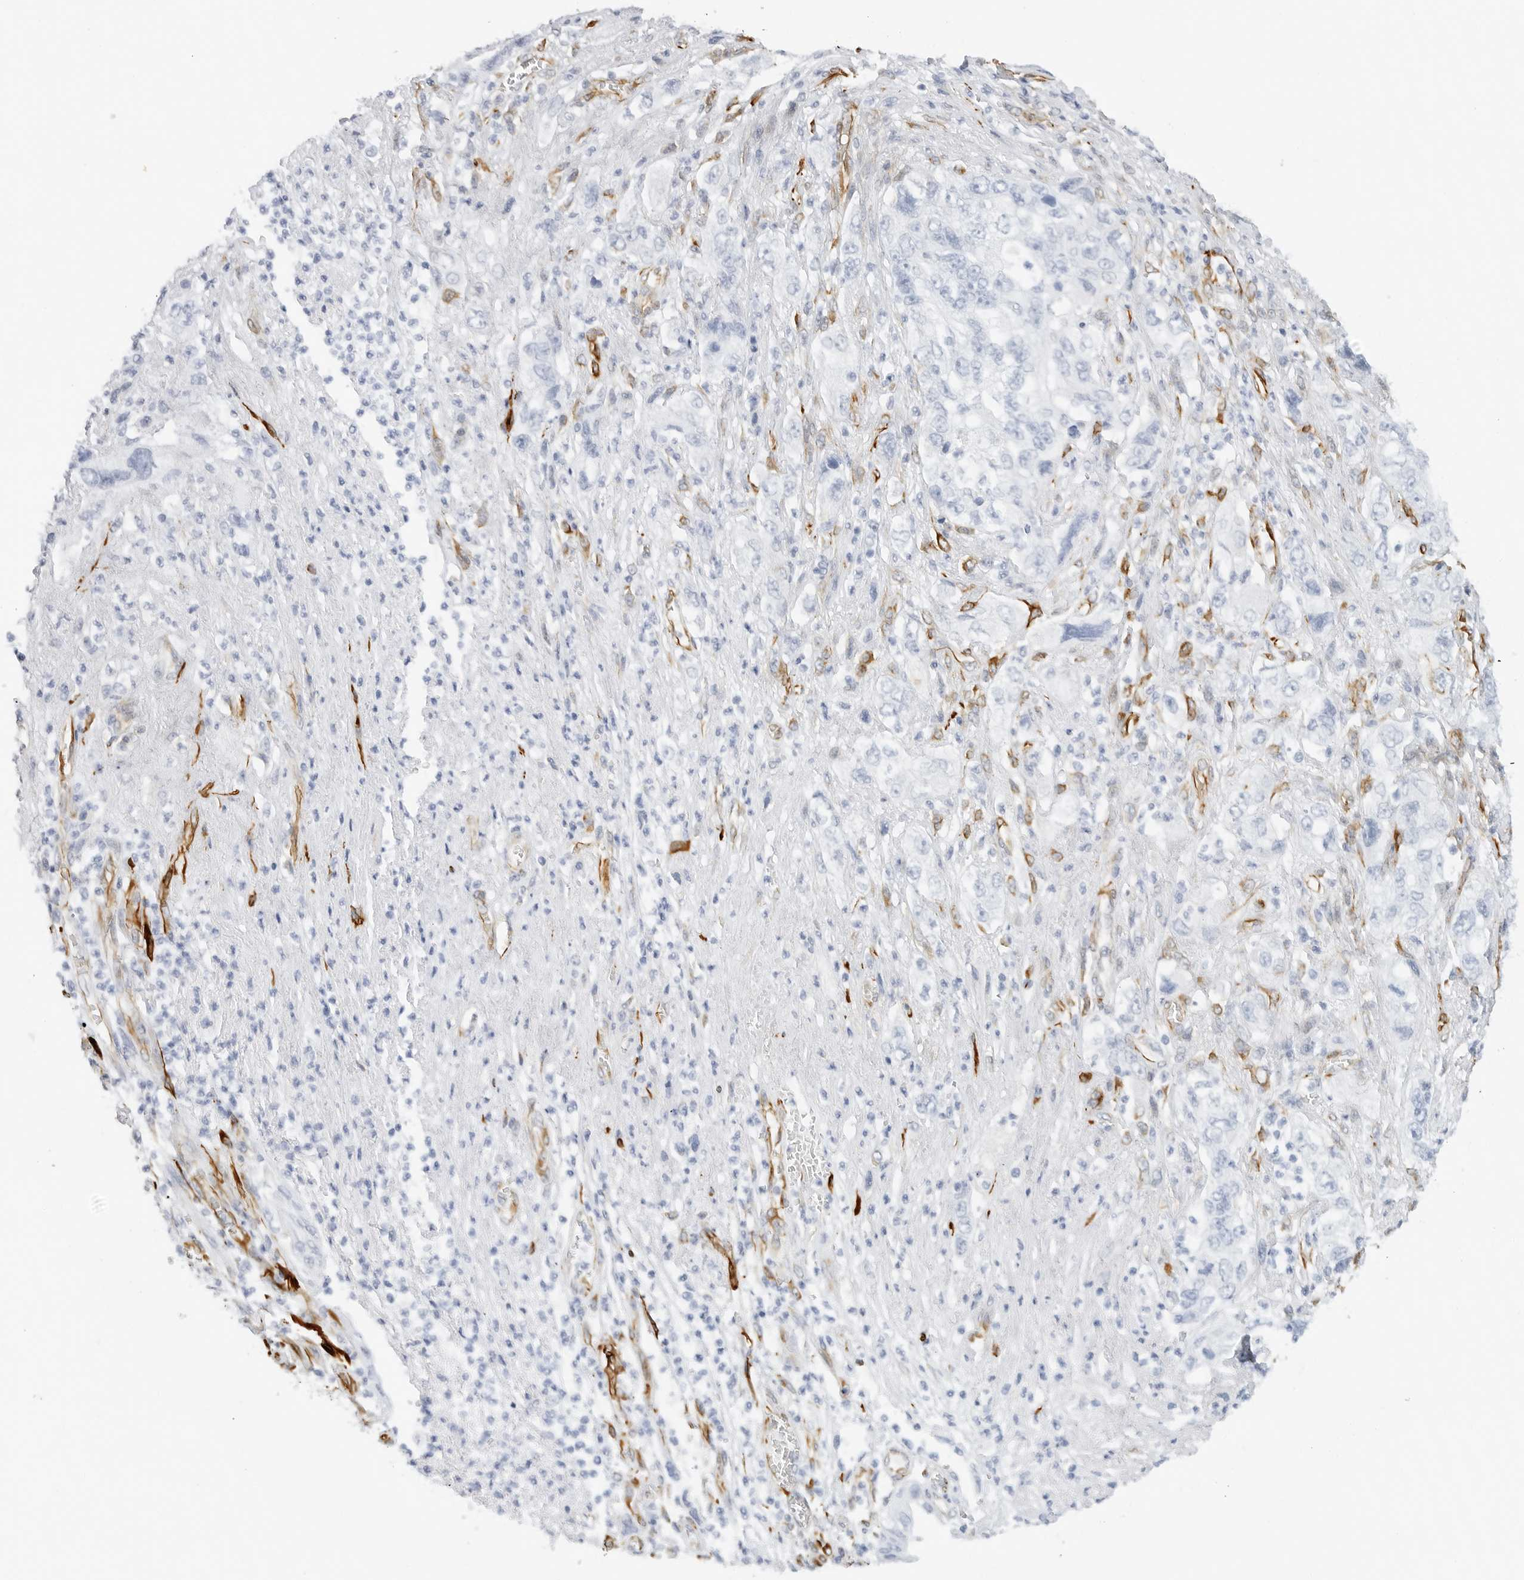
{"staining": {"intensity": "negative", "quantity": "none", "location": "none"}, "tissue": "pancreatic cancer", "cell_type": "Tumor cells", "image_type": "cancer", "snomed": [{"axis": "morphology", "description": "Adenocarcinoma, NOS"}, {"axis": "topography", "description": "Pancreas"}], "caption": "Photomicrograph shows no protein positivity in tumor cells of adenocarcinoma (pancreatic) tissue.", "gene": "NES", "patient": {"sex": "female", "age": 73}}